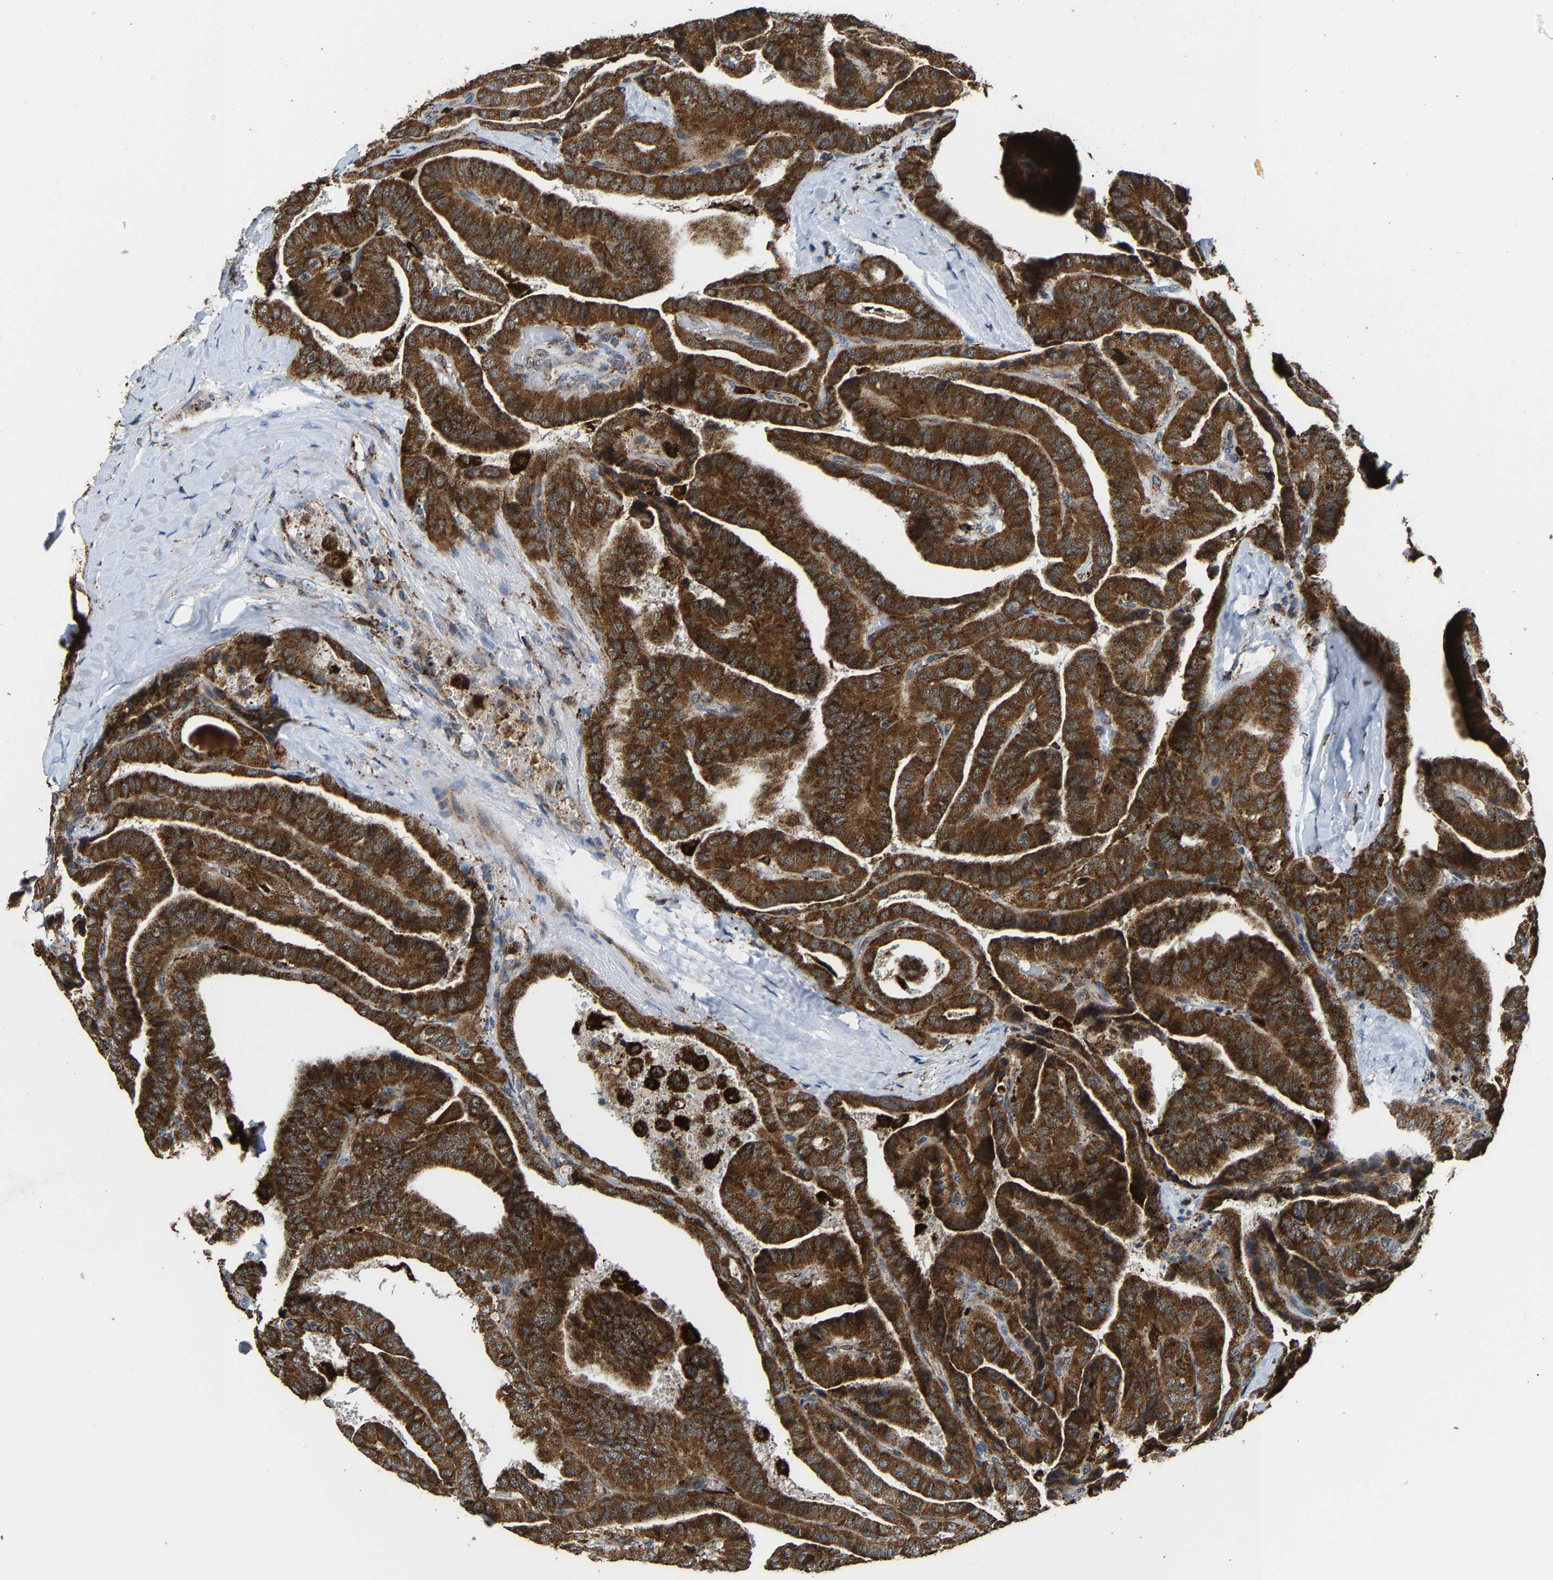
{"staining": {"intensity": "strong", "quantity": ">75%", "location": "cytoplasmic/membranous"}, "tissue": "thyroid cancer", "cell_type": "Tumor cells", "image_type": "cancer", "snomed": [{"axis": "morphology", "description": "Papillary adenocarcinoma, NOS"}, {"axis": "topography", "description": "Thyroid gland"}], "caption": "Strong cytoplasmic/membranous protein expression is appreciated in about >75% of tumor cells in thyroid cancer.", "gene": "GIMAP7", "patient": {"sex": "male", "age": 77}}